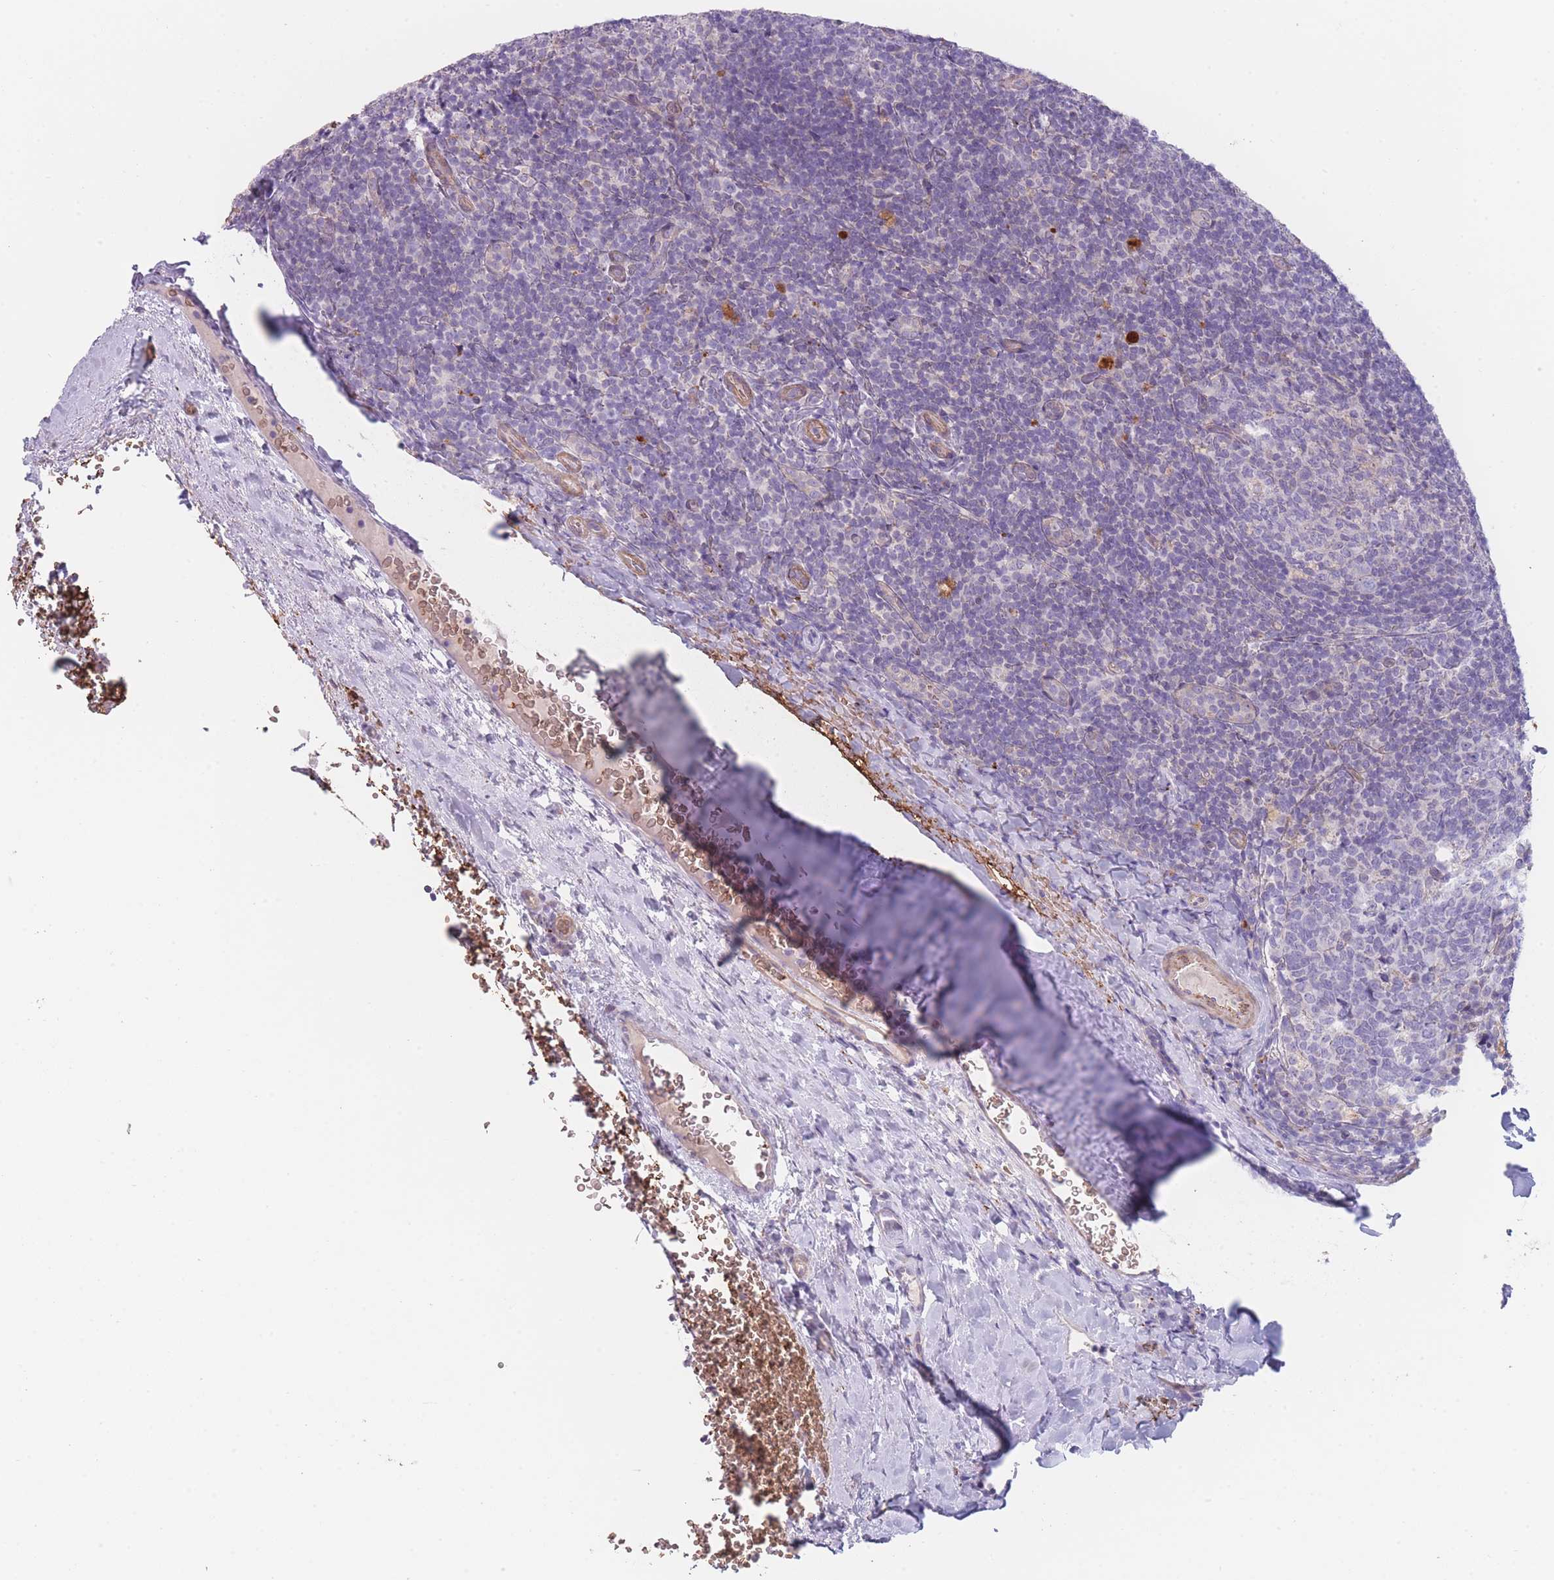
{"staining": {"intensity": "negative", "quantity": "none", "location": "none"}, "tissue": "tonsil", "cell_type": "Germinal center cells", "image_type": "normal", "snomed": [{"axis": "morphology", "description": "Normal tissue, NOS"}, {"axis": "topography", "description": "Tonsil"}], "caption": "Immunohistochemistry (IHC) photomicrograph of normal tonsil: human tonsil stained with DAB (3,3'-diaminobenzidine) shows no significant protein expression in germinal center cells.", "gene": "SMPD4", "patient": {"sex": "male", "age": 17}}